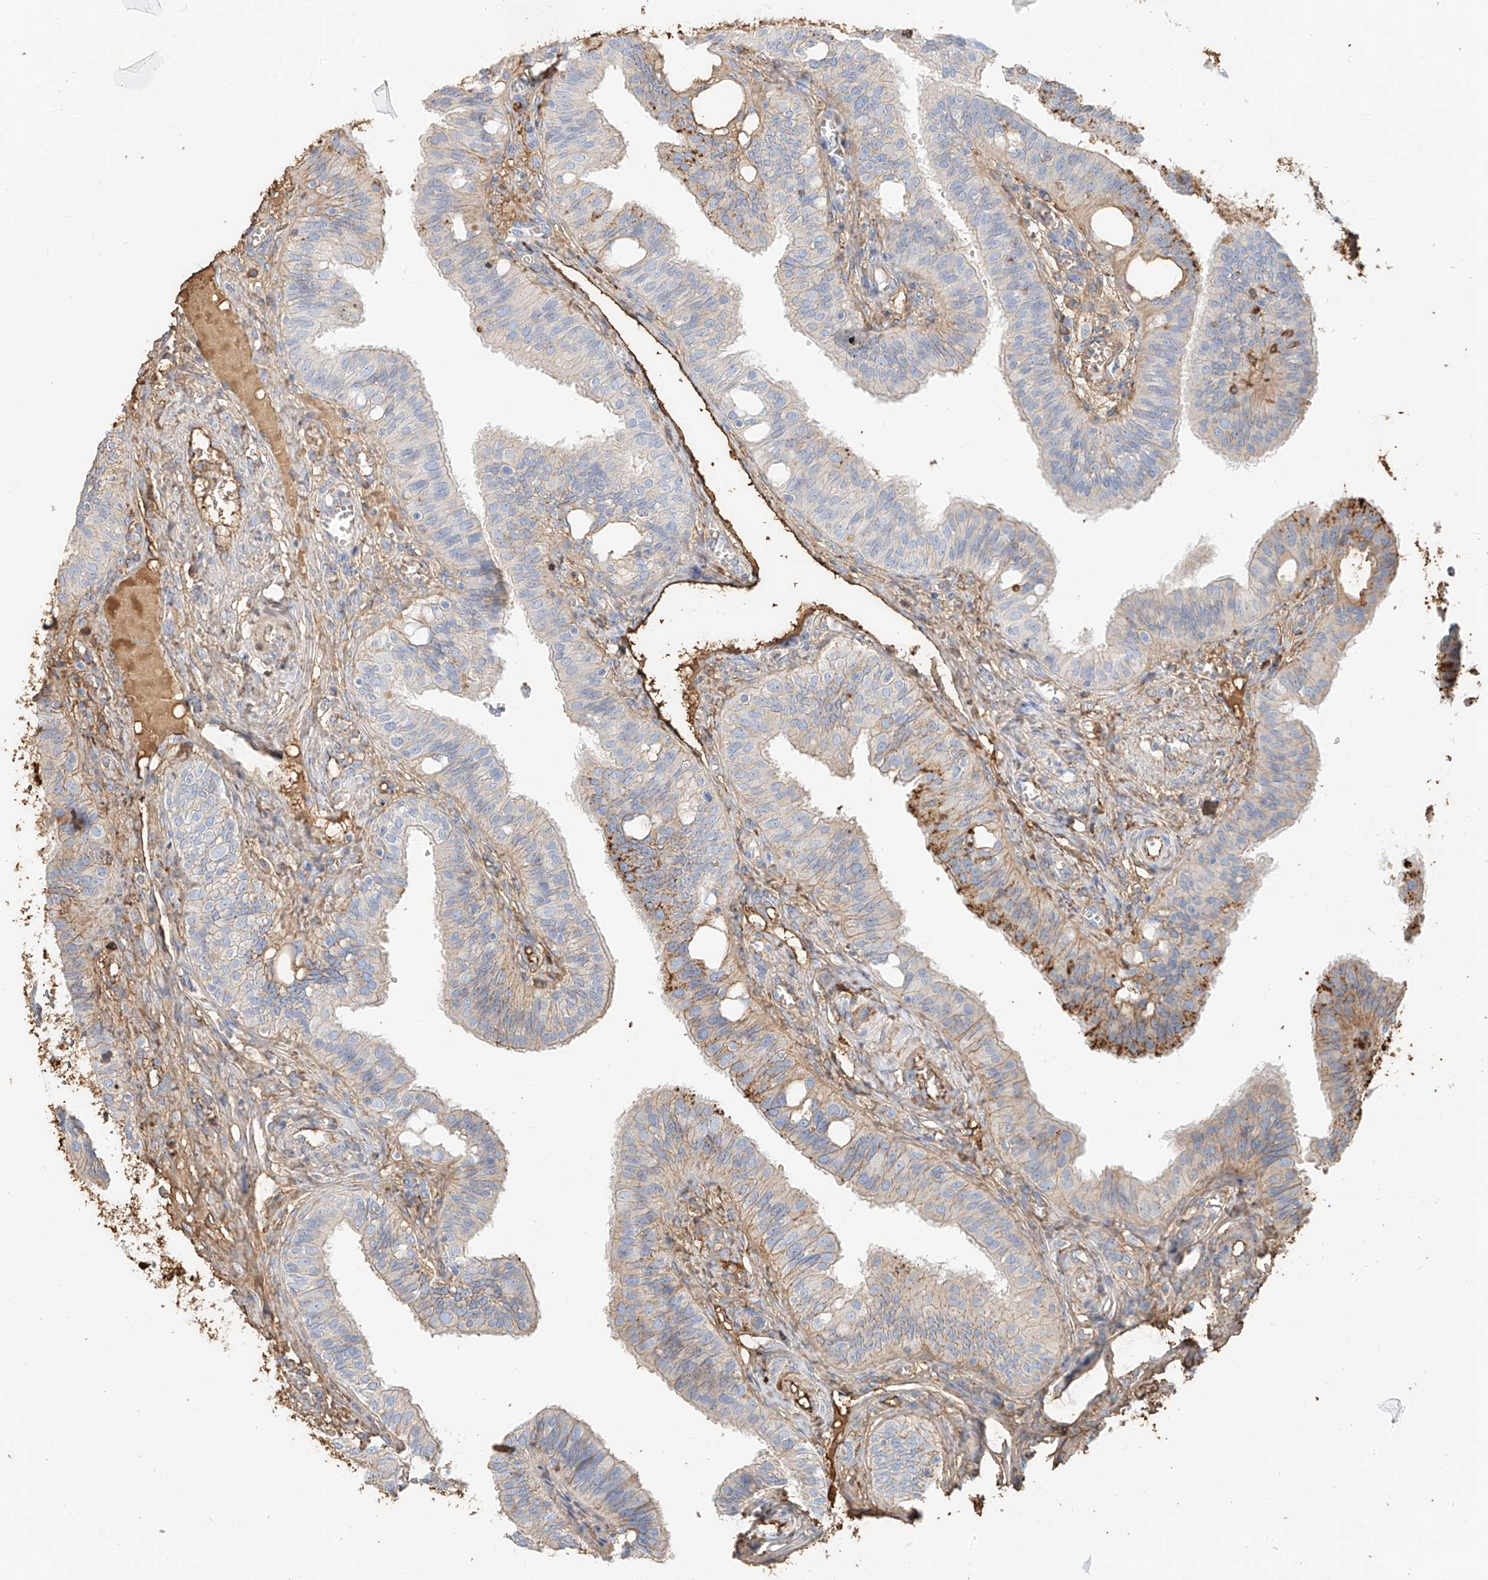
{"staining": {"intensity": "moderate", "quantity": "<25%", "location": "cytoplasmic/membranous"}, "tissue": "fallopian tube", "cell_type": "Glandular cells", "image_type": "normal", "snomed": [{"axis": "morphology", "description": "Normal tissue, NOS"}, {"axis": "topography", "description": "Fallopian tube"}, {"axis": "topography", "description": "Ovary"}], "caption": "Brown immunohistochemical staining in benign human fallopian tube exhibits moderate cytoplasmic/membranous staining in approximately <25% of glandular cells. Immunohistochemistry stains the protein in brown and the nuclei are stained blue.", "gene": "ZFP30", "patient": {"sex": "female", "age": 42}}